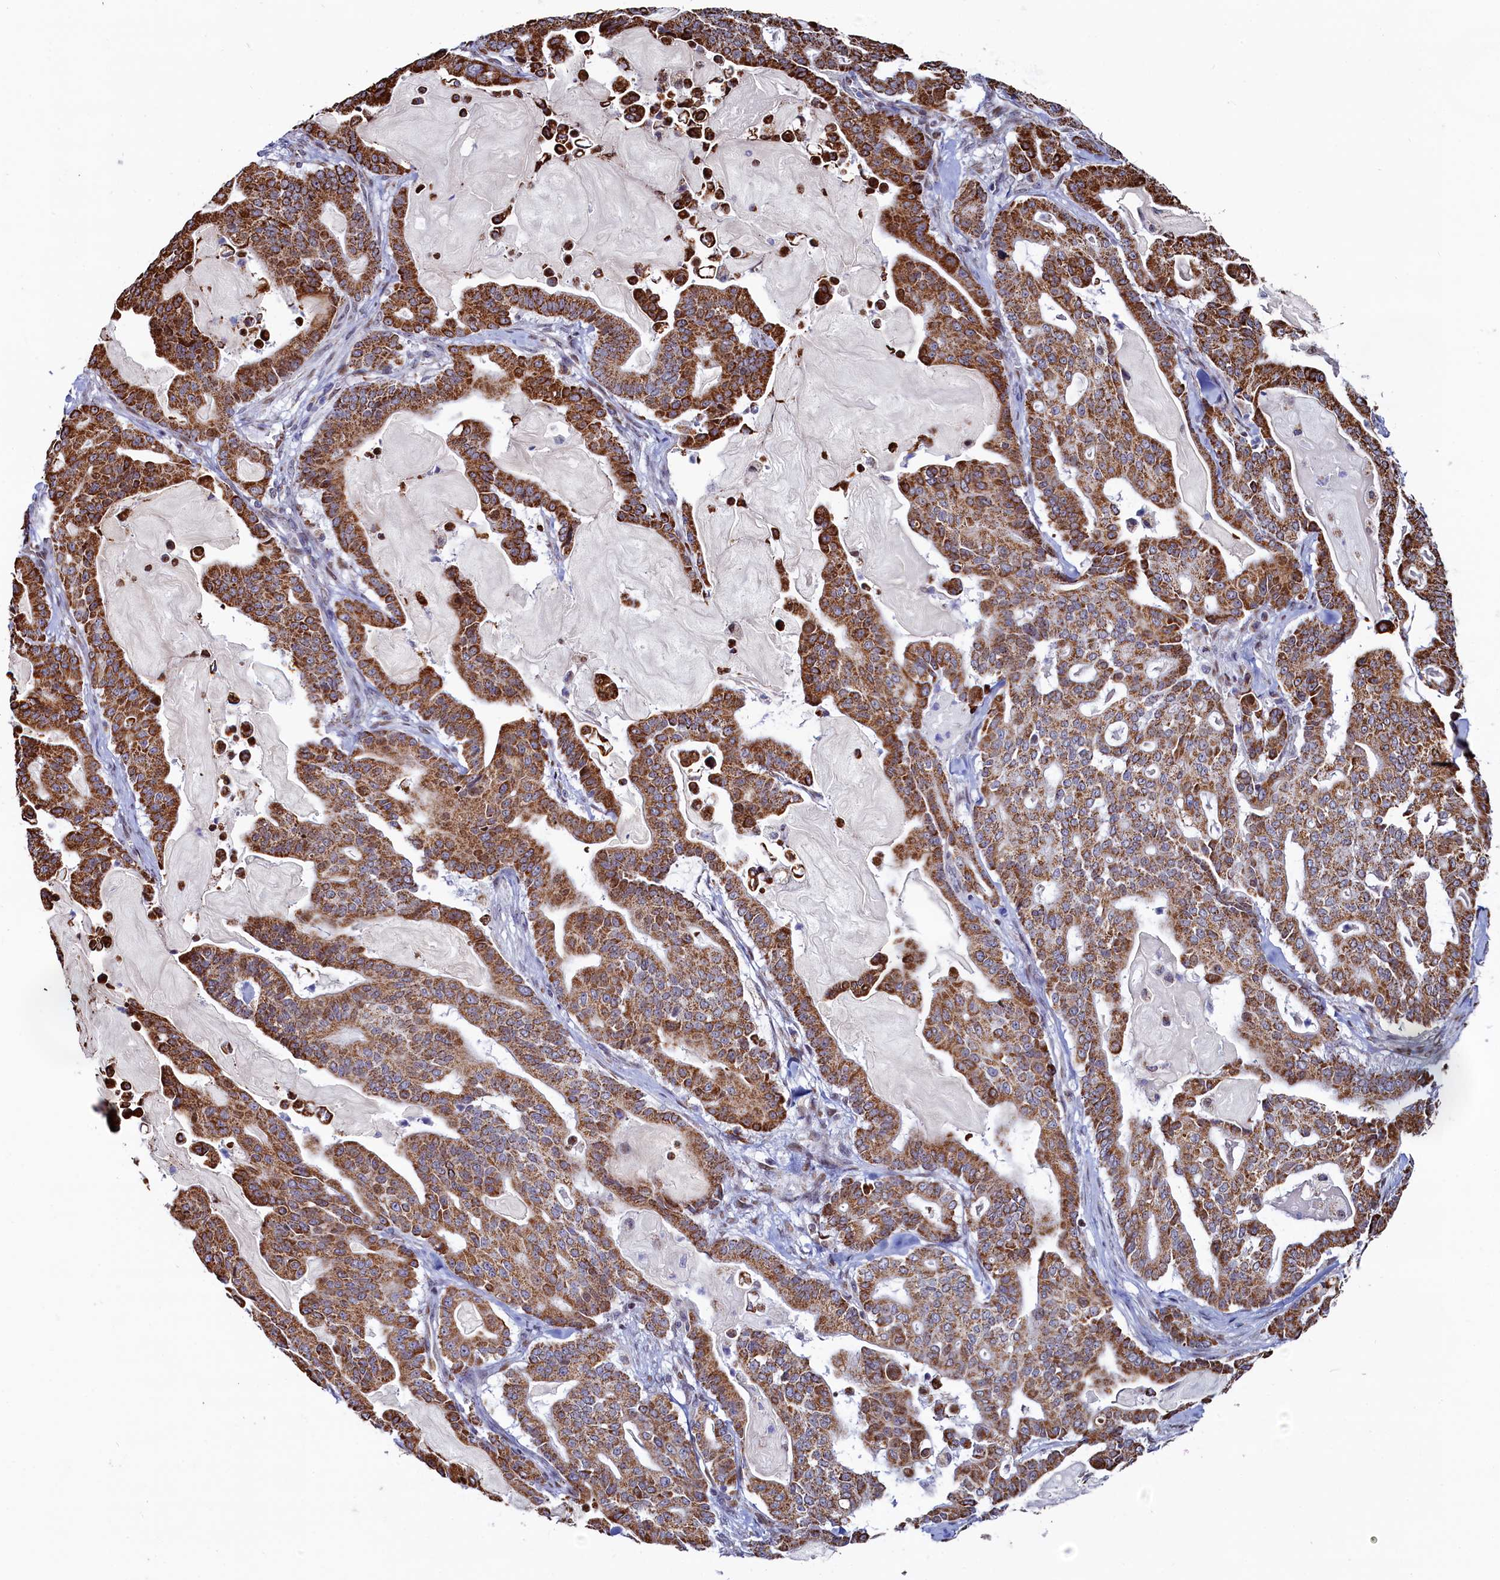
{"staining": {"intensity": "strong", "quantity": ">75%", "location": "cytoplasmic/membranous"}, "tissue": "pancreatic cancer", "cell_type": "Tumor cells", "image_type": "cancer", "snomed": [{"axis": "morphology", "description": "Adenocarcinoma, NOS"}, {"axis": "topography", "description": "Pancreas"}], "caption": "High-magnification brightfield microscopy of pancreatic adenocarcinoma stained with DAB (3,3'-diaminobenzidine) (brown) and counterstained with hematoxylin (blue). tumor cells exhibit strong cytoplasmic/membranous positivity is appreciated in approximately>75% of cells. (Brightfield microscopy of DAB IHC at high magnification).", "gene": "HDGFL3", "patient": {"sex": "male", "age": 63}}